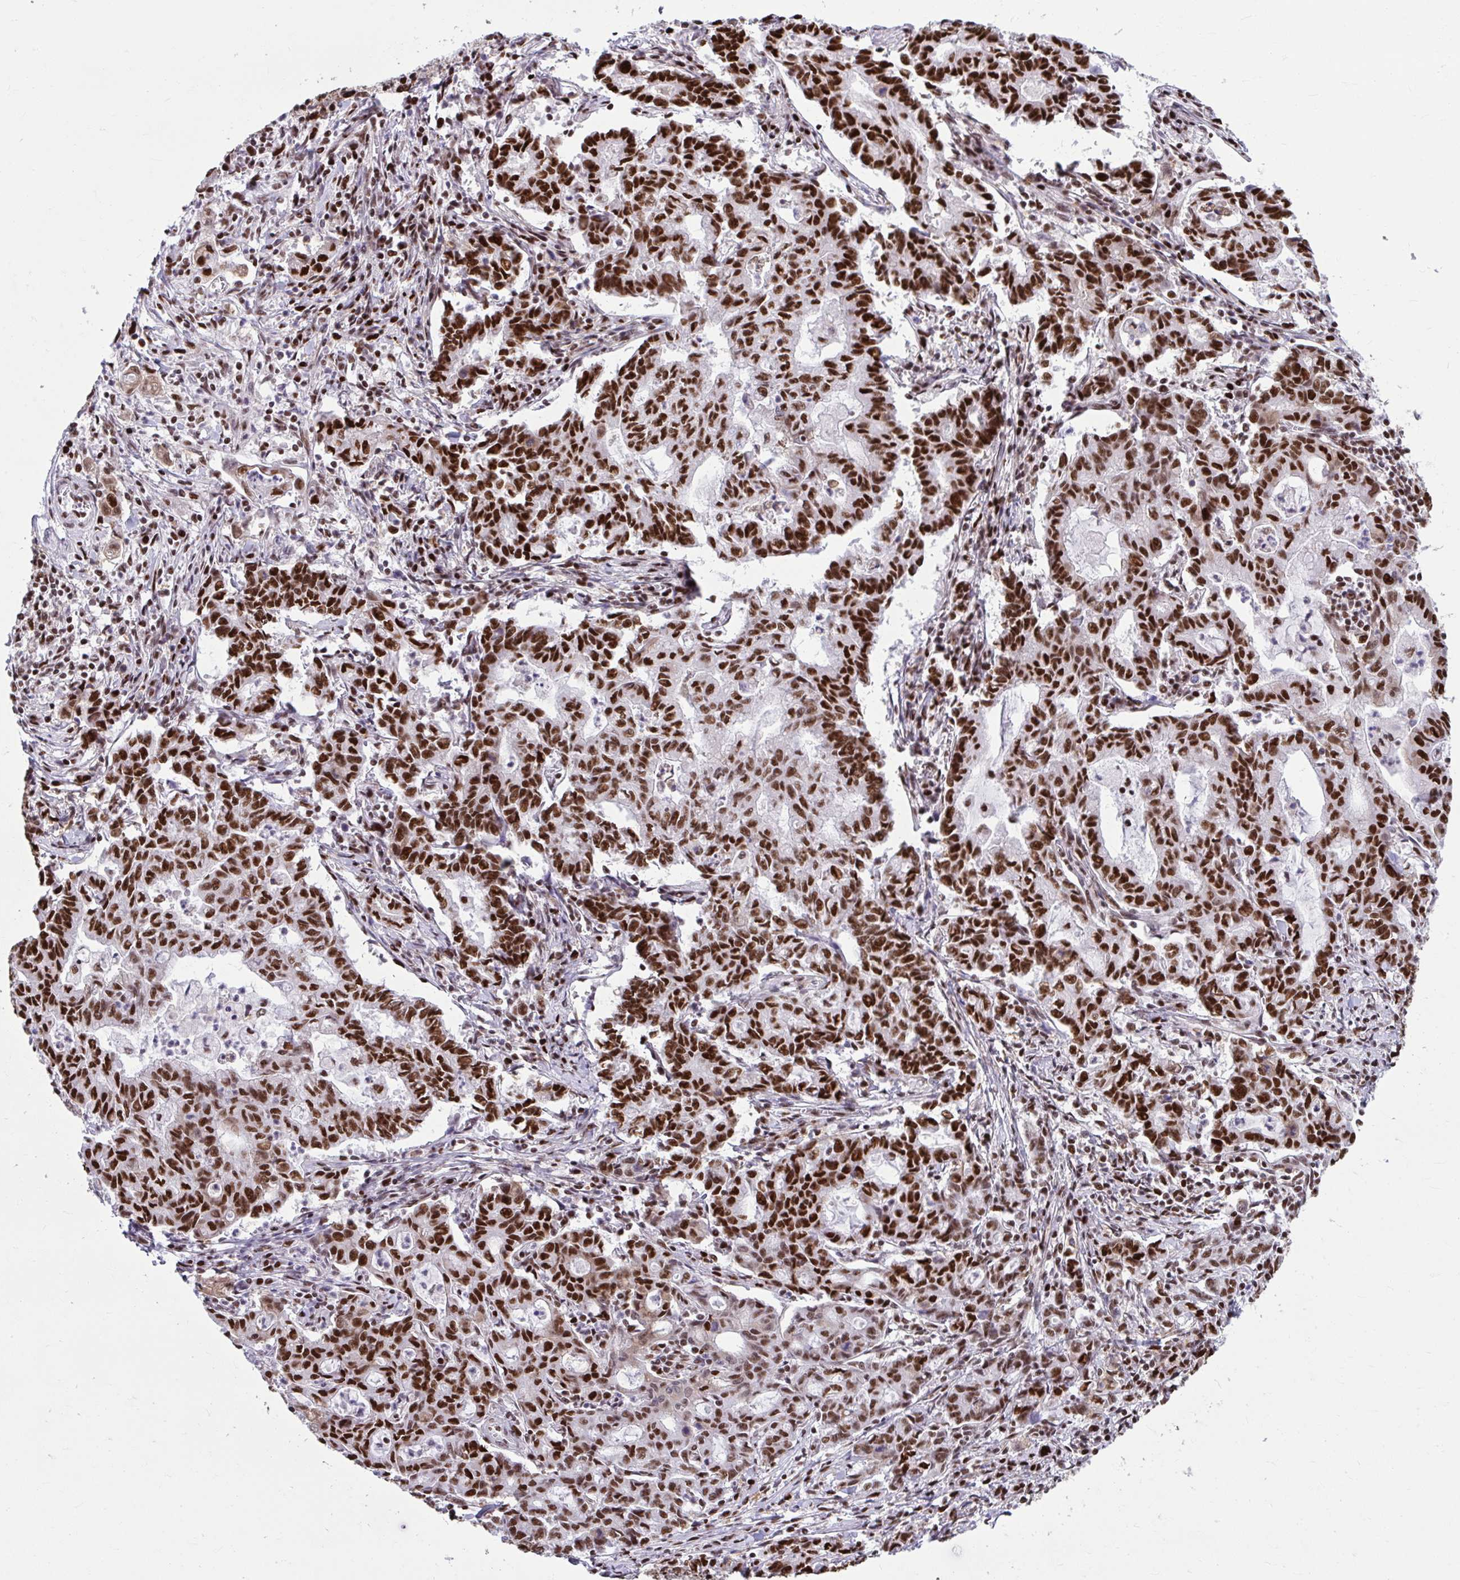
{"staining": {"intensity": "strong", "quantity": ">75%", "location": "nuclear"}, "tissue": "stomach cancer", "cell_type": "Tumor cells", "image_type": "cancer", "snomed": [{"axis": "morphology", "description": "Adenocarcinoma, NOS"}, {"axis": "topography", "description": "Stomach, upper"}], "caption": "Immunohistochemical staining of adenocarcinoma (stomach) exhibits strong nuclear protein expression in about >75% of tumor cells. (DAB (3,3'-diaminobenzidine) = brown stain, brightfield microscopy at high magnification).", "gene": "SLC35C2", "patient": {"sex": "female", "age": 79}}